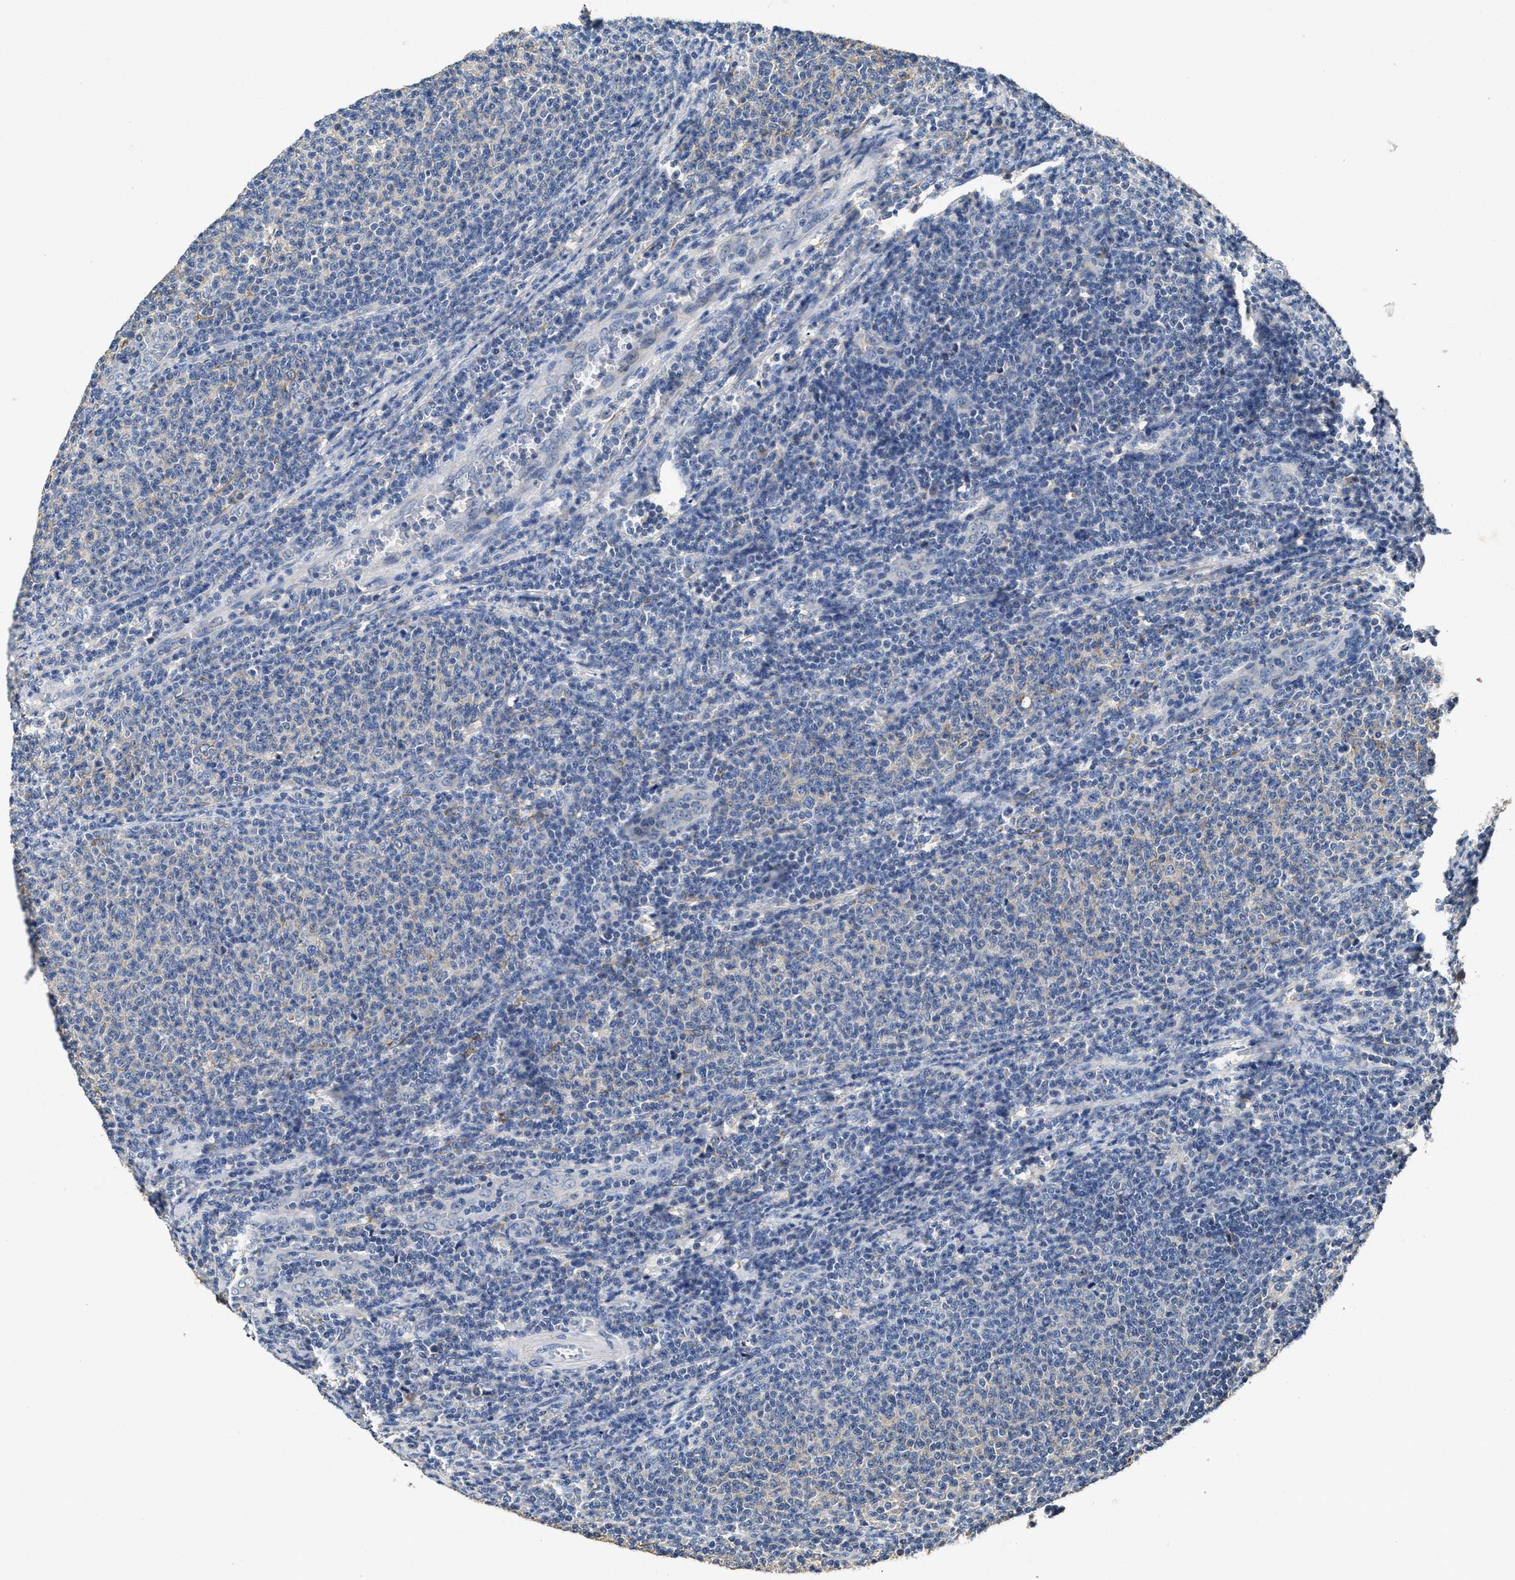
{"staining": {"intensity": "negative", "quantity": "none", "location": "none"}, "tissue": "lymphoma", "cell_type": "Tumor cells", "image_type": "cancer", "snomed": [{"axis": "morphology", "description": "Malignant lymphoma, non-Hodgkin's type, Low grade"}, {"axis": "topography", "description": "Lymph node"}], "caption": "This is an immunohistochemistry histopathology image of human low-grade malignant lymphoma, non-Hodgkin's type. There is no staining in tumor cells.", "gene": "C3", "patient": {"sex": "male", "age": 66}}